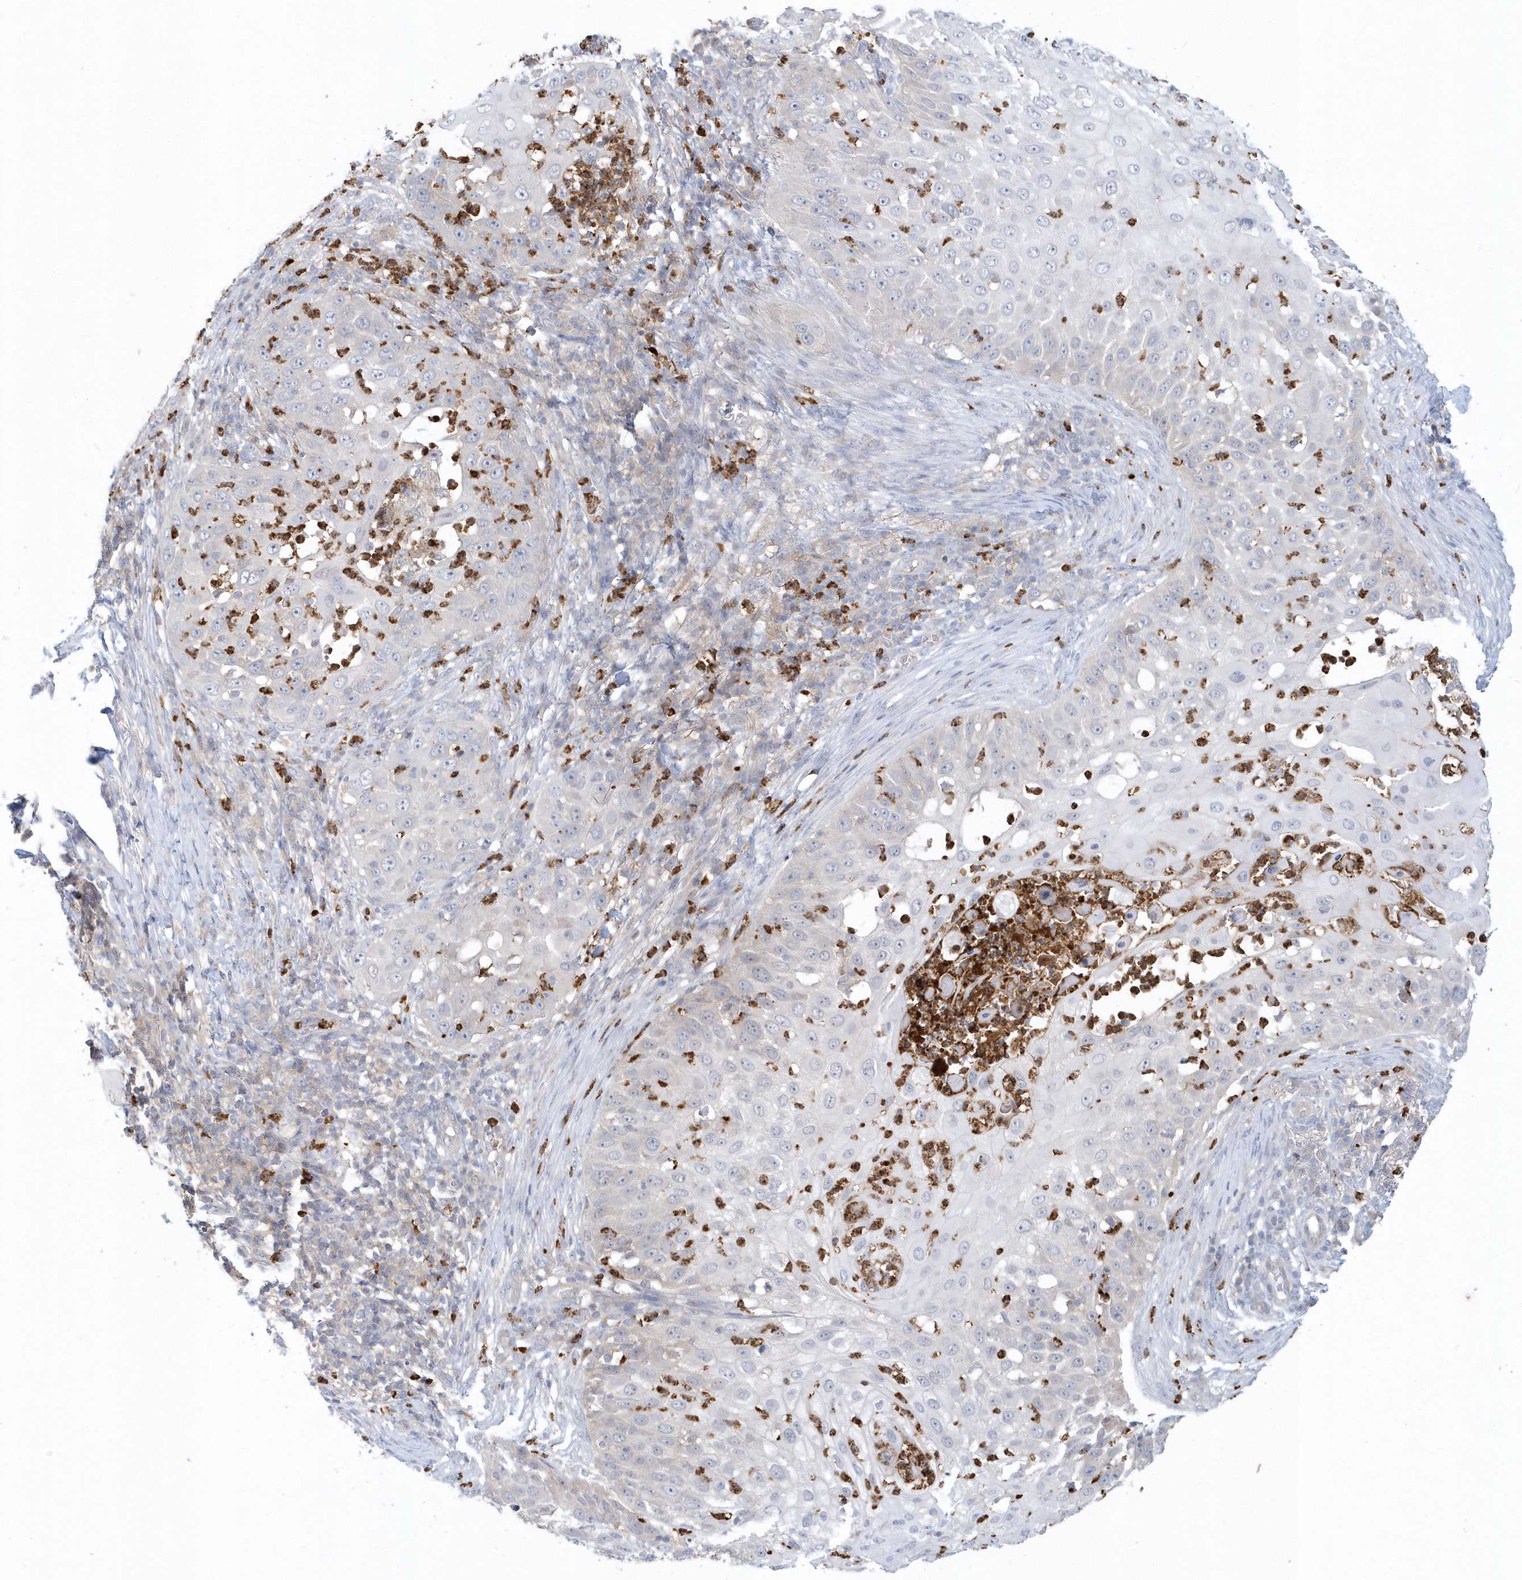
{"staining": {"intensity": "negative", "quantity": "none", "location": "none"}, "tissue": "skin cancer", "cell_type": "Tumor cells", "image_type": "cancer", "snomed": [{"axis": "morphology", "description": "Squamous cell carcinoma, NOS"}, {"axis": "topography", "description": "Skin"}], "caption": "Skin squamous cell carcinoma was stained to show a protein in brown. There is no significant positivity in tumor cells. (Immunohistochemistry (ihc), brightfield microscopy, high magnification).", "gene": "RNF7", "patient": {"sex": "female", "age": 44}}